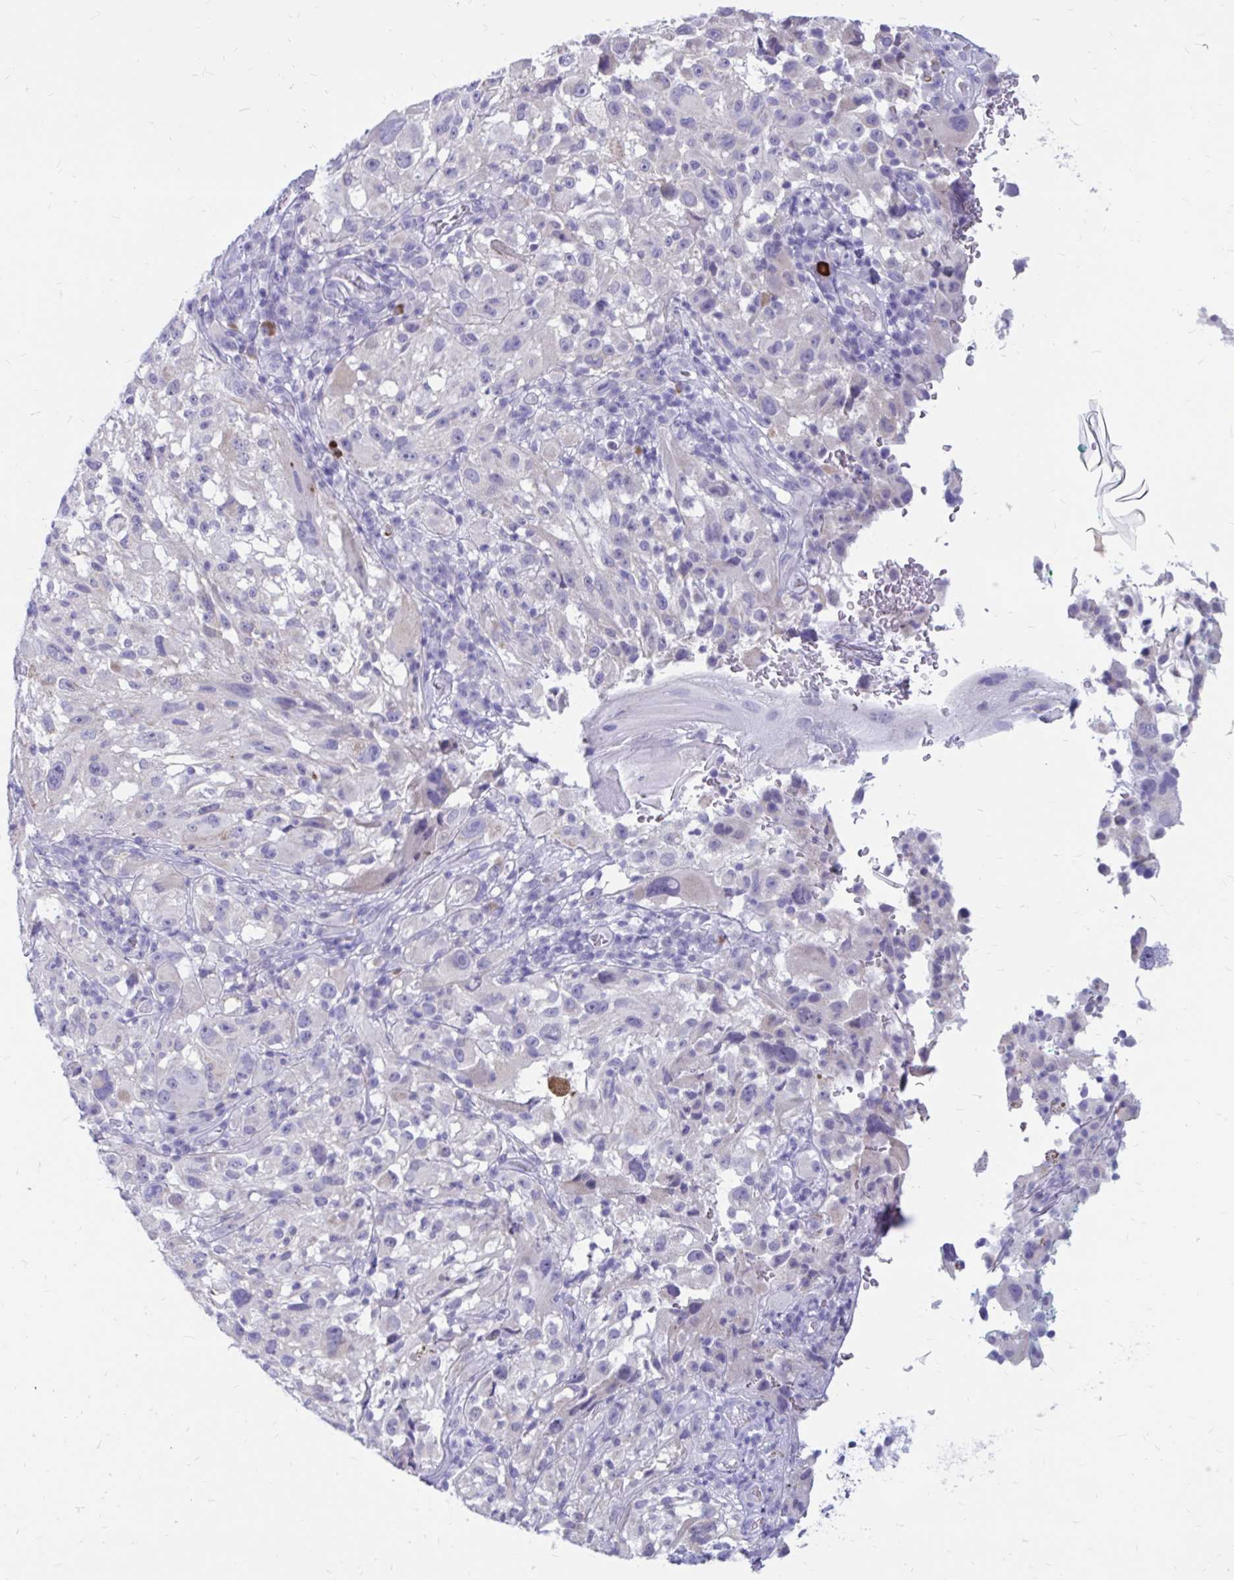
{"staining": {"intensity": "negative", "quantity": "none", "location": "none"}, "tissue": "melanoma", "cell_type": "Tumor cells", "image_type": "cancer", "snomed": [{"axis": "morphology", "description": "Malignant melanoma, NOS"}, {"axis": "topography", "description": "Skin"}], "caption": "This is an immunohistochemistry (IHC) micrograph of human melanoma. There is no expression in tumor cells.", "gene": "IGSF5", "patient": {"sex": "female", "age": 71}}